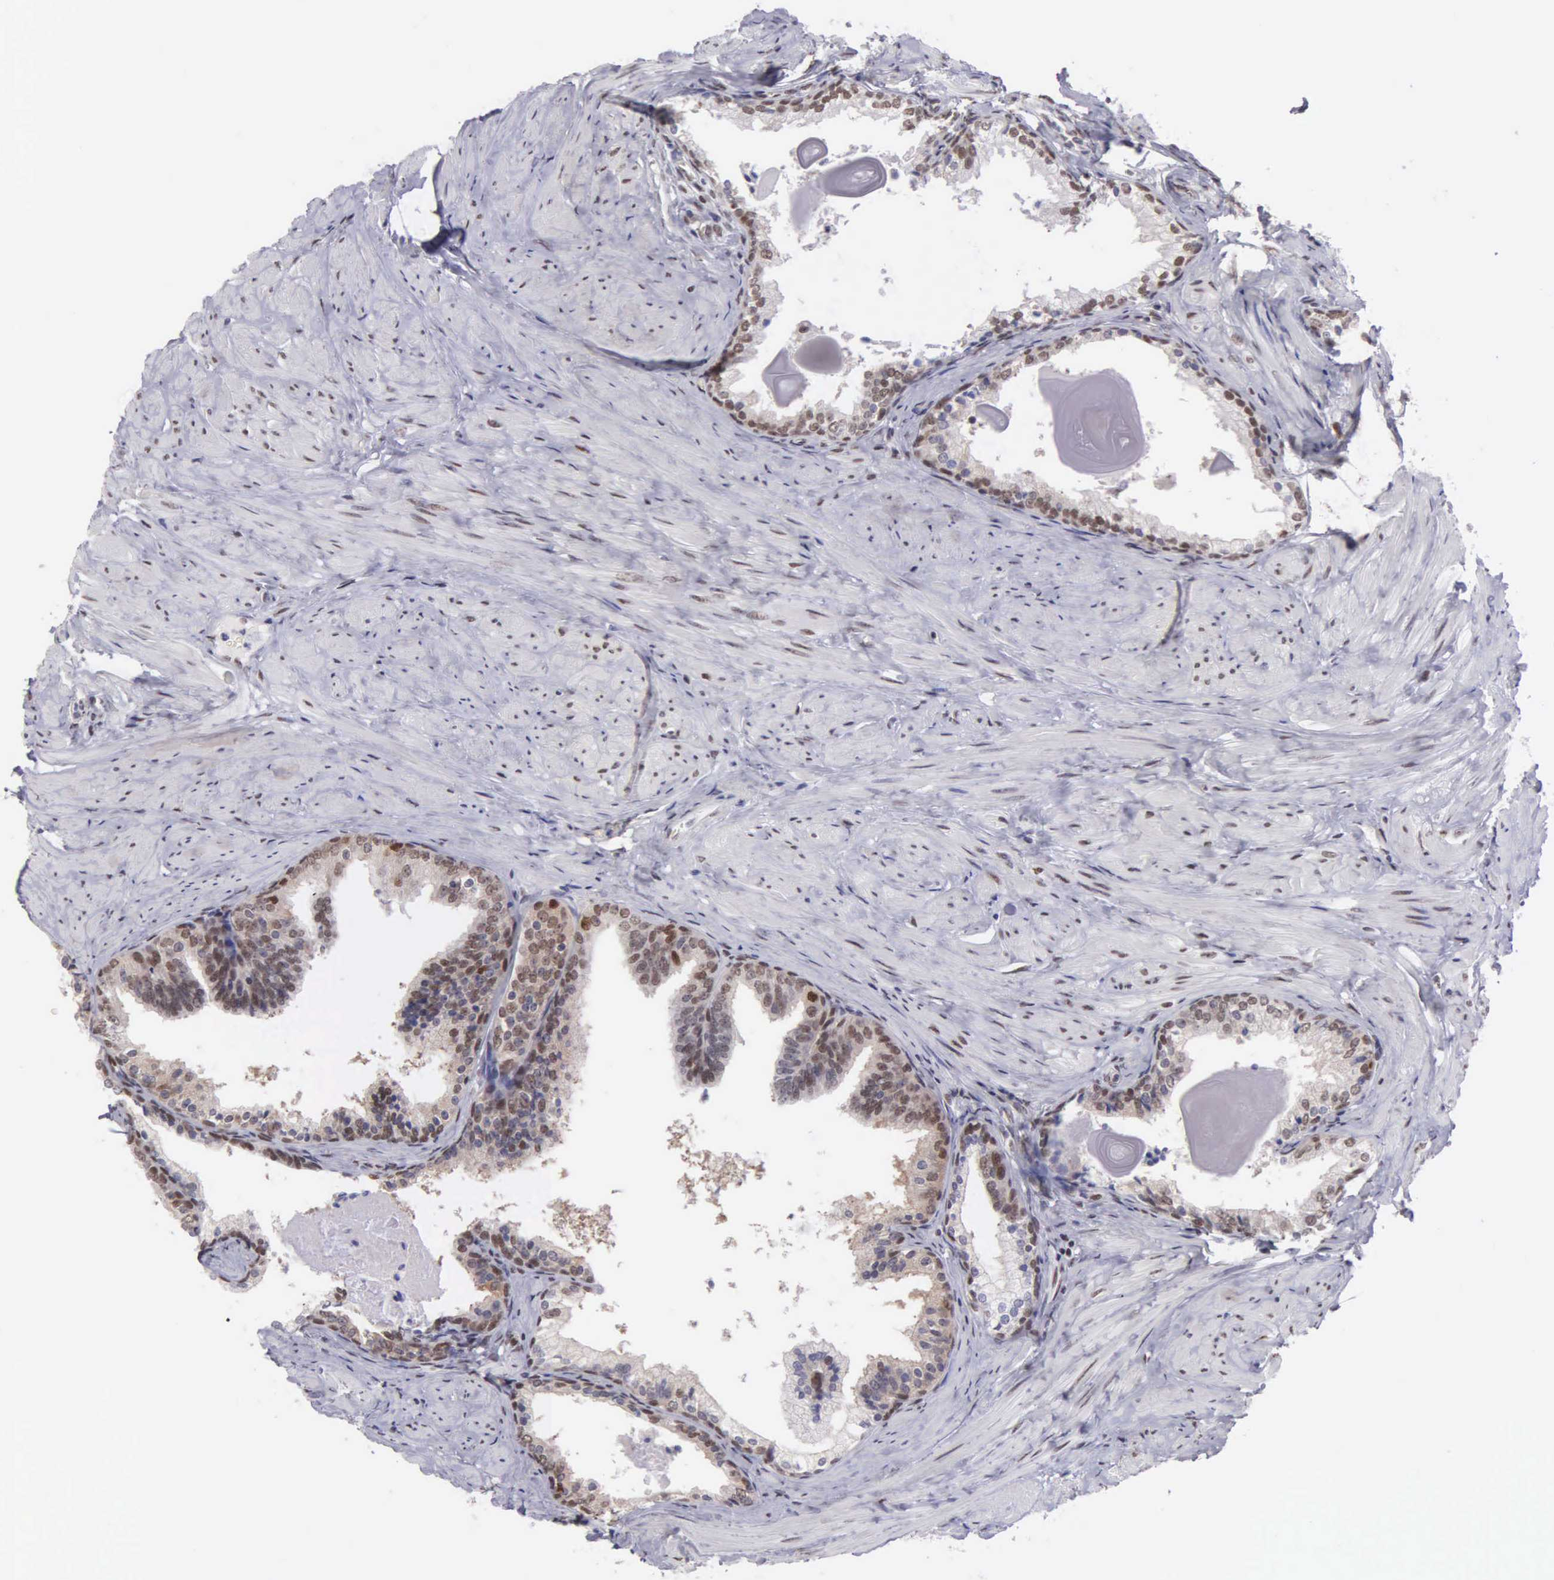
{"staining": {"intensity": "moderate", "quantity": "25%-75%", "location": "nuclear"}, "tissue": "prostate", "cell_type": "Glandular cells", "image_type": "normal", "snomed": [{"axis": "morphology", "description": "Normal tissue, NOS"}, {"axis": "topography", "description": "Prostate"}], "caption": "Immunohistochemical staining of normal prostate shows medium levels of moderate nuclear staining in about 25%-75% of glandular cells.", "gene": "UBR7", "patient": {"sex": "male", "age": 65}}